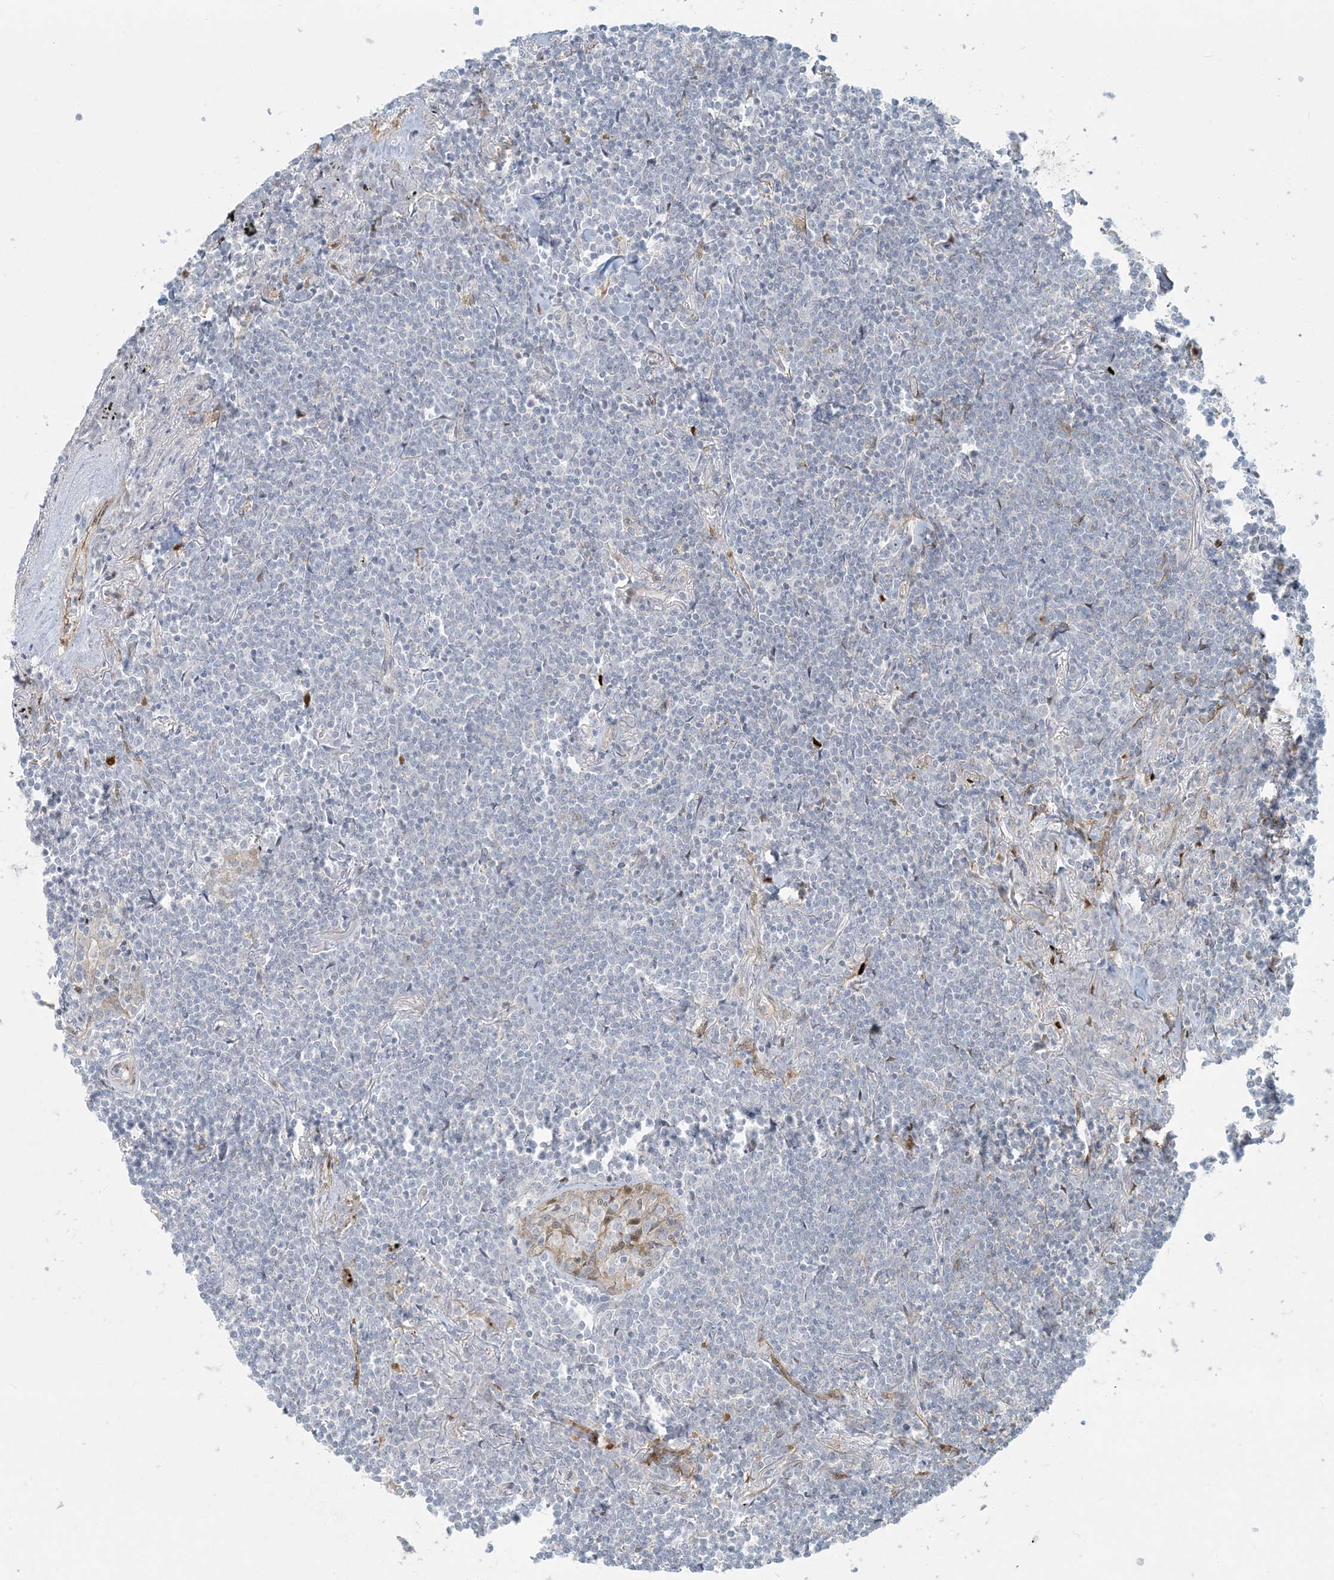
{"staining": {"intensity": "negative", "quantity": "none", "location": "none"}, "tissue": "lymphoma", "cell_type": "Tumor cells", "image_type": "cancer", "snomed": [{"axis": "morphology", "description": "Malignant lymphoma, non-Hodgkin's type, Low grade"}, {"axis": "topography", "description": "Lung"}], "caption": "An immunohistochemistry (IHC) image of lymphoma is shown. There is no staining in tumor cells of lymphoma.", "gene": "BCORL1", "patient": {"sex": "female", "age": 71}}